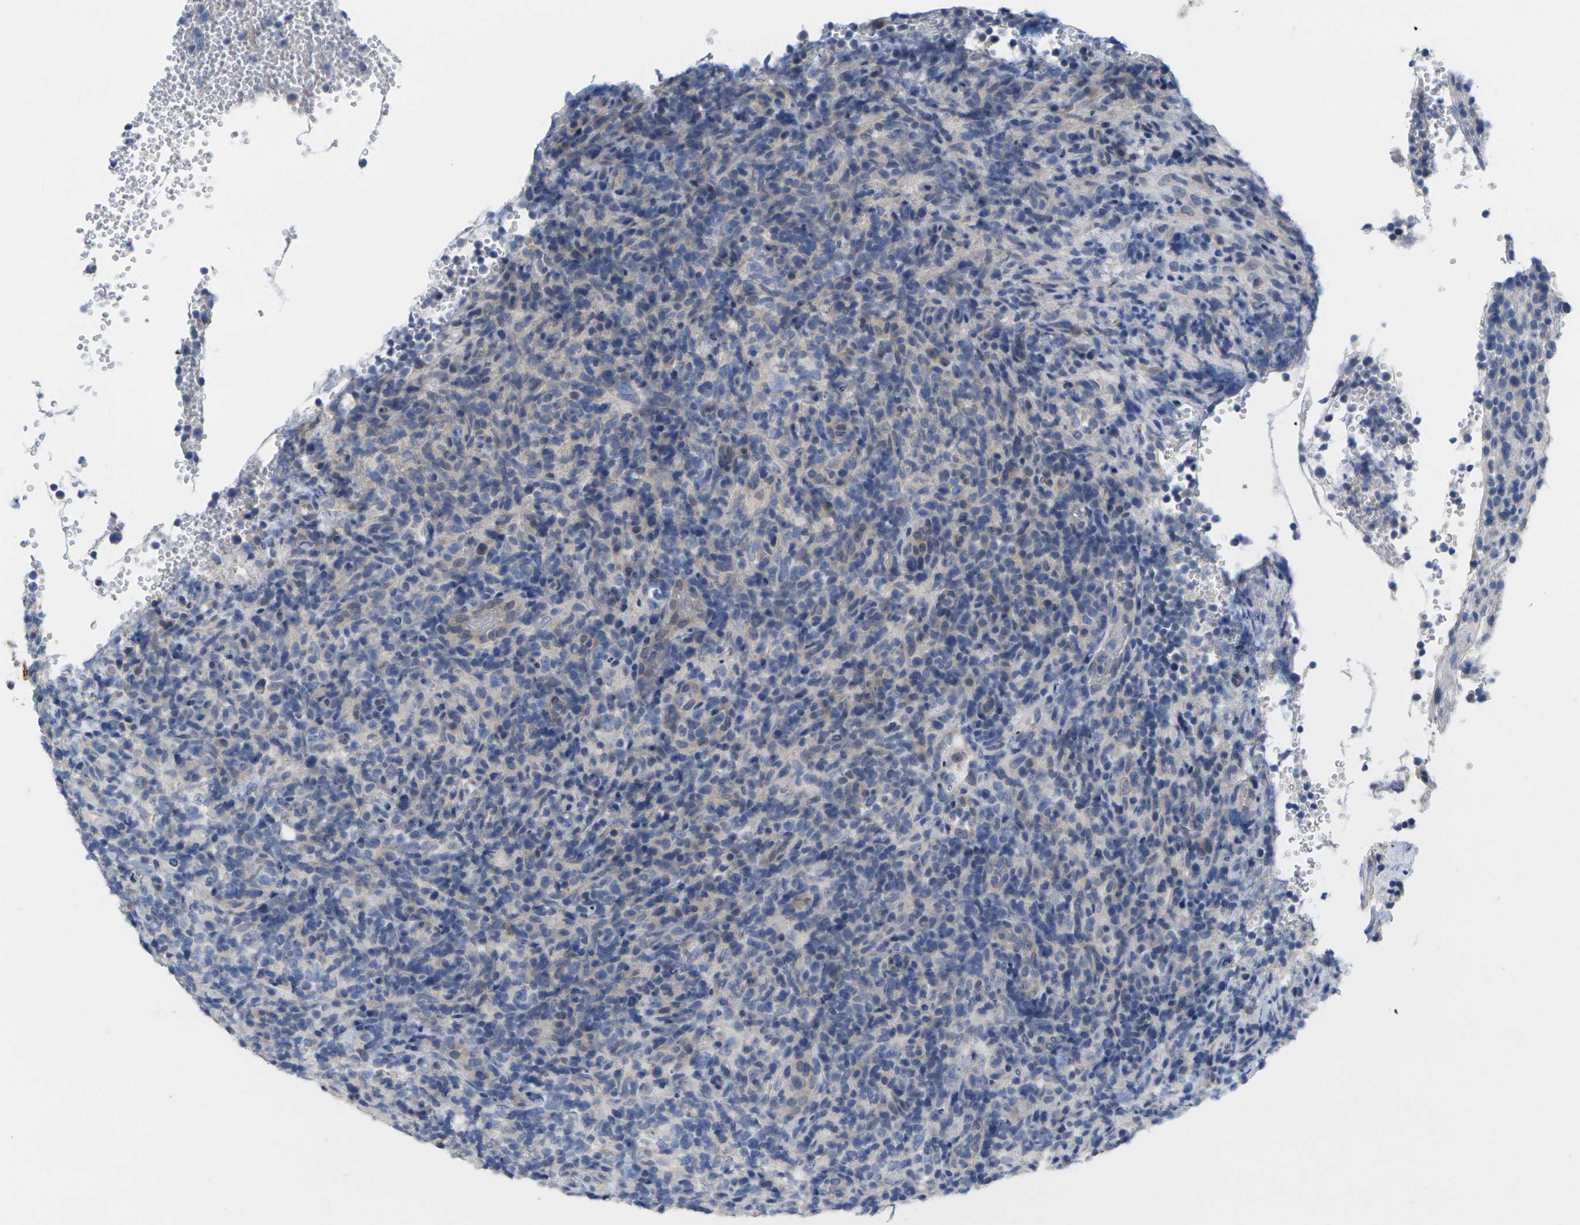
{"staining": {"intensity": "weak", "quantity": "<25%", "location": "cytoplasmic/membranous"}, "tissue": "lymphoma", "cell_type": "Tumor cells", "image_type": "cancer", "snomed": [{"axis": "morphology", "description": "Malignant lymphoma, non-Hodgkin's type, High grade"}, {"axis": "topography", "description": "Lymph node"}], "caption": "This is an immunohistochemistry photomicrograph of human lymphoma. There is no staining in tumor cells.", "gene": "TNNI3", "patient": {"sex": "female", "age": 76}}